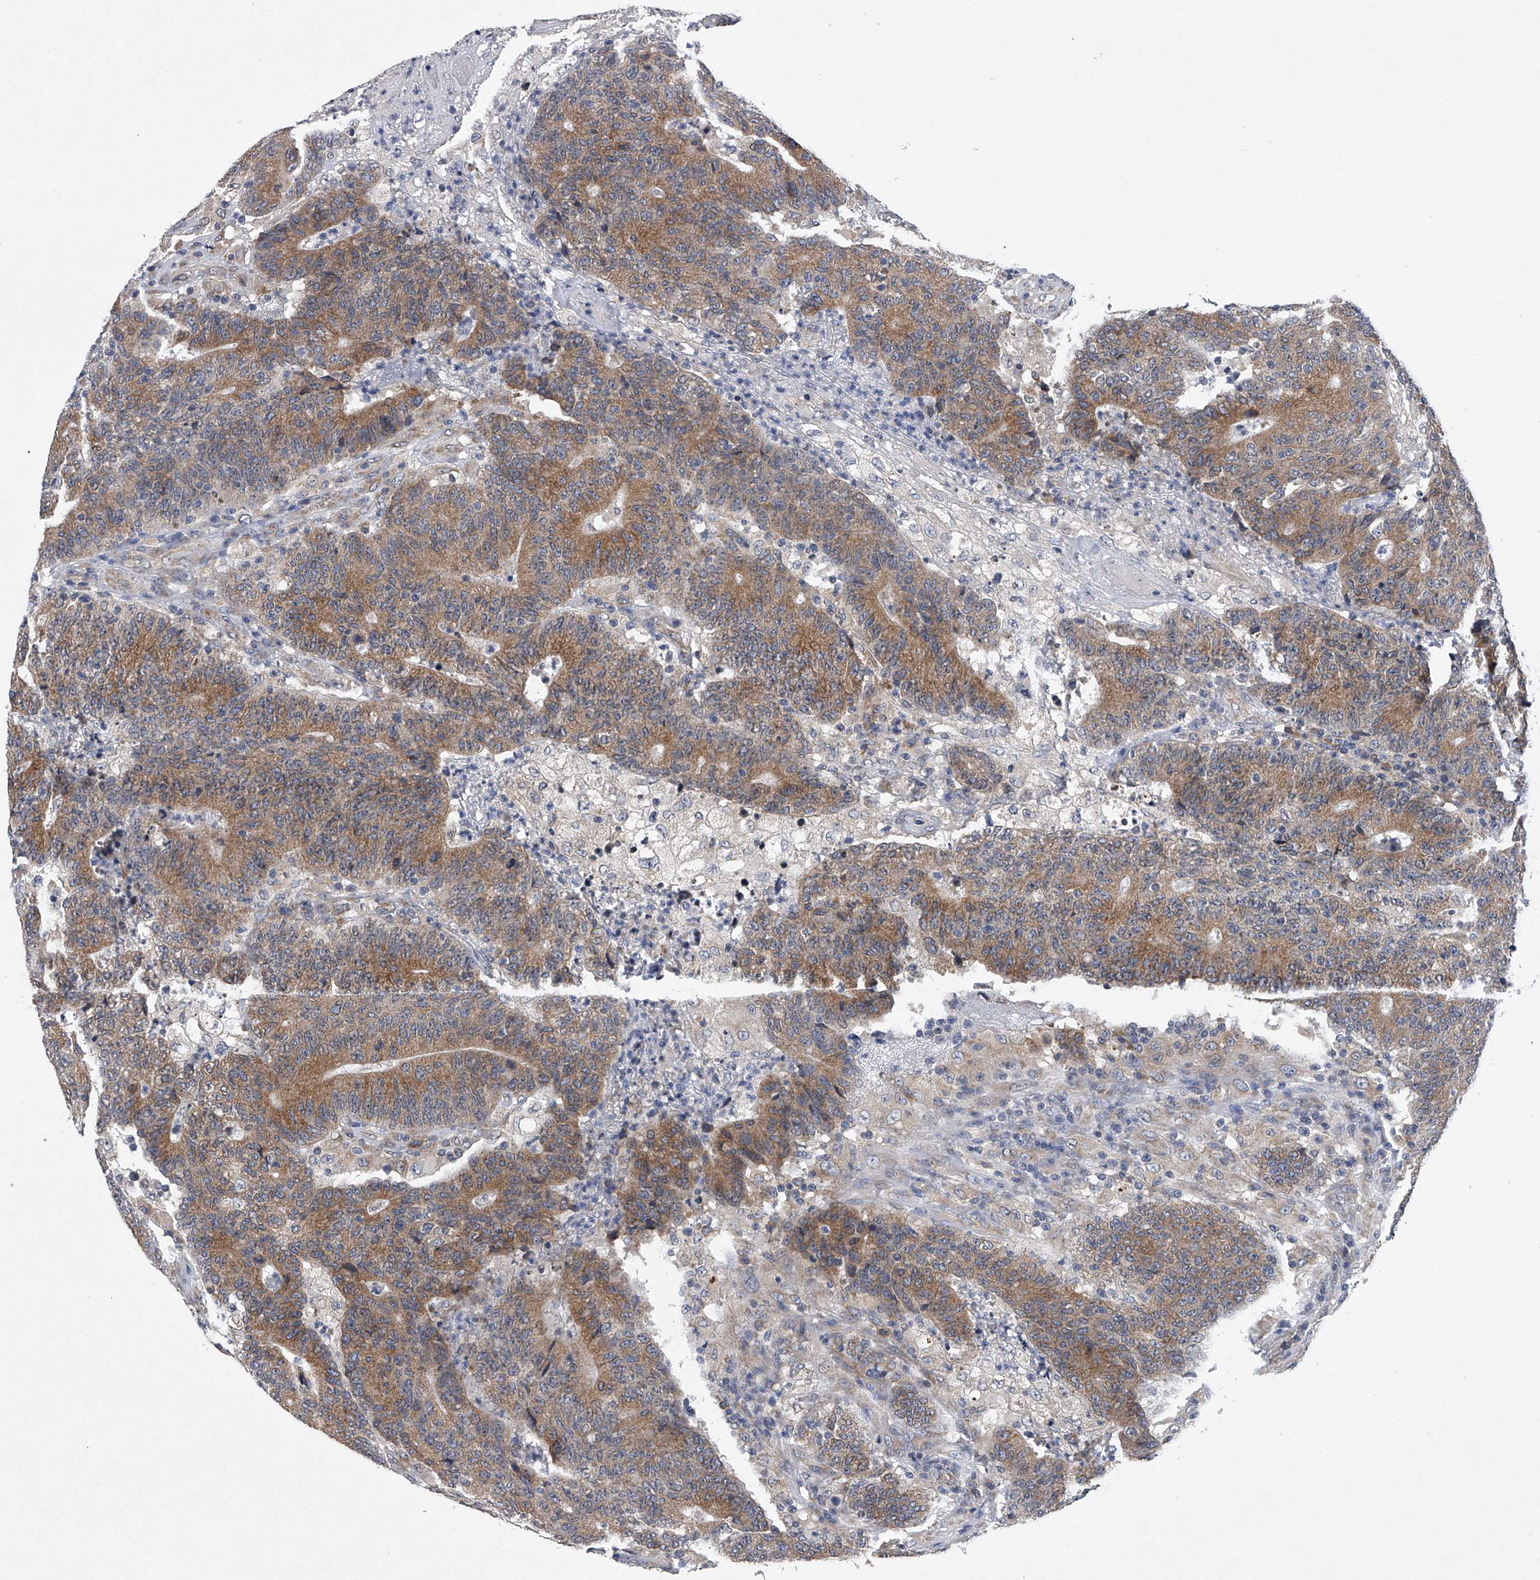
{"staining": {"intensity": "moderate", "quantity": ">75%", "location": "cytoplasmic/membranous"}, "tissue": "colorectal cancer", "cell_type": "Tumor cells", "image_type": "cancer", "snomed": [{"axis": "morphology", "description": "Normal tissue, NOS"}, {"axis": "morphology", "description": "Adenocarcinoma, NOS"}, {"axis": "topography", "description": "Colon"}], "caption": "Immunohistochemistry staining of colorectal cancer (adenocarcinoma), which reveals medium levels of moderate cytoplasmic/membranous positivity in approximately >75% of tumor cells indicating moderate cytoplasmic/membranous protein expression. The staining was performed using DAB (3,3'-diaminobenzidine) (brown) for protein detection and nuclei were counterstained in hematoxylin (blue).", "gene": "RNF5", "patient": {"sex": "female", "age": 75}}